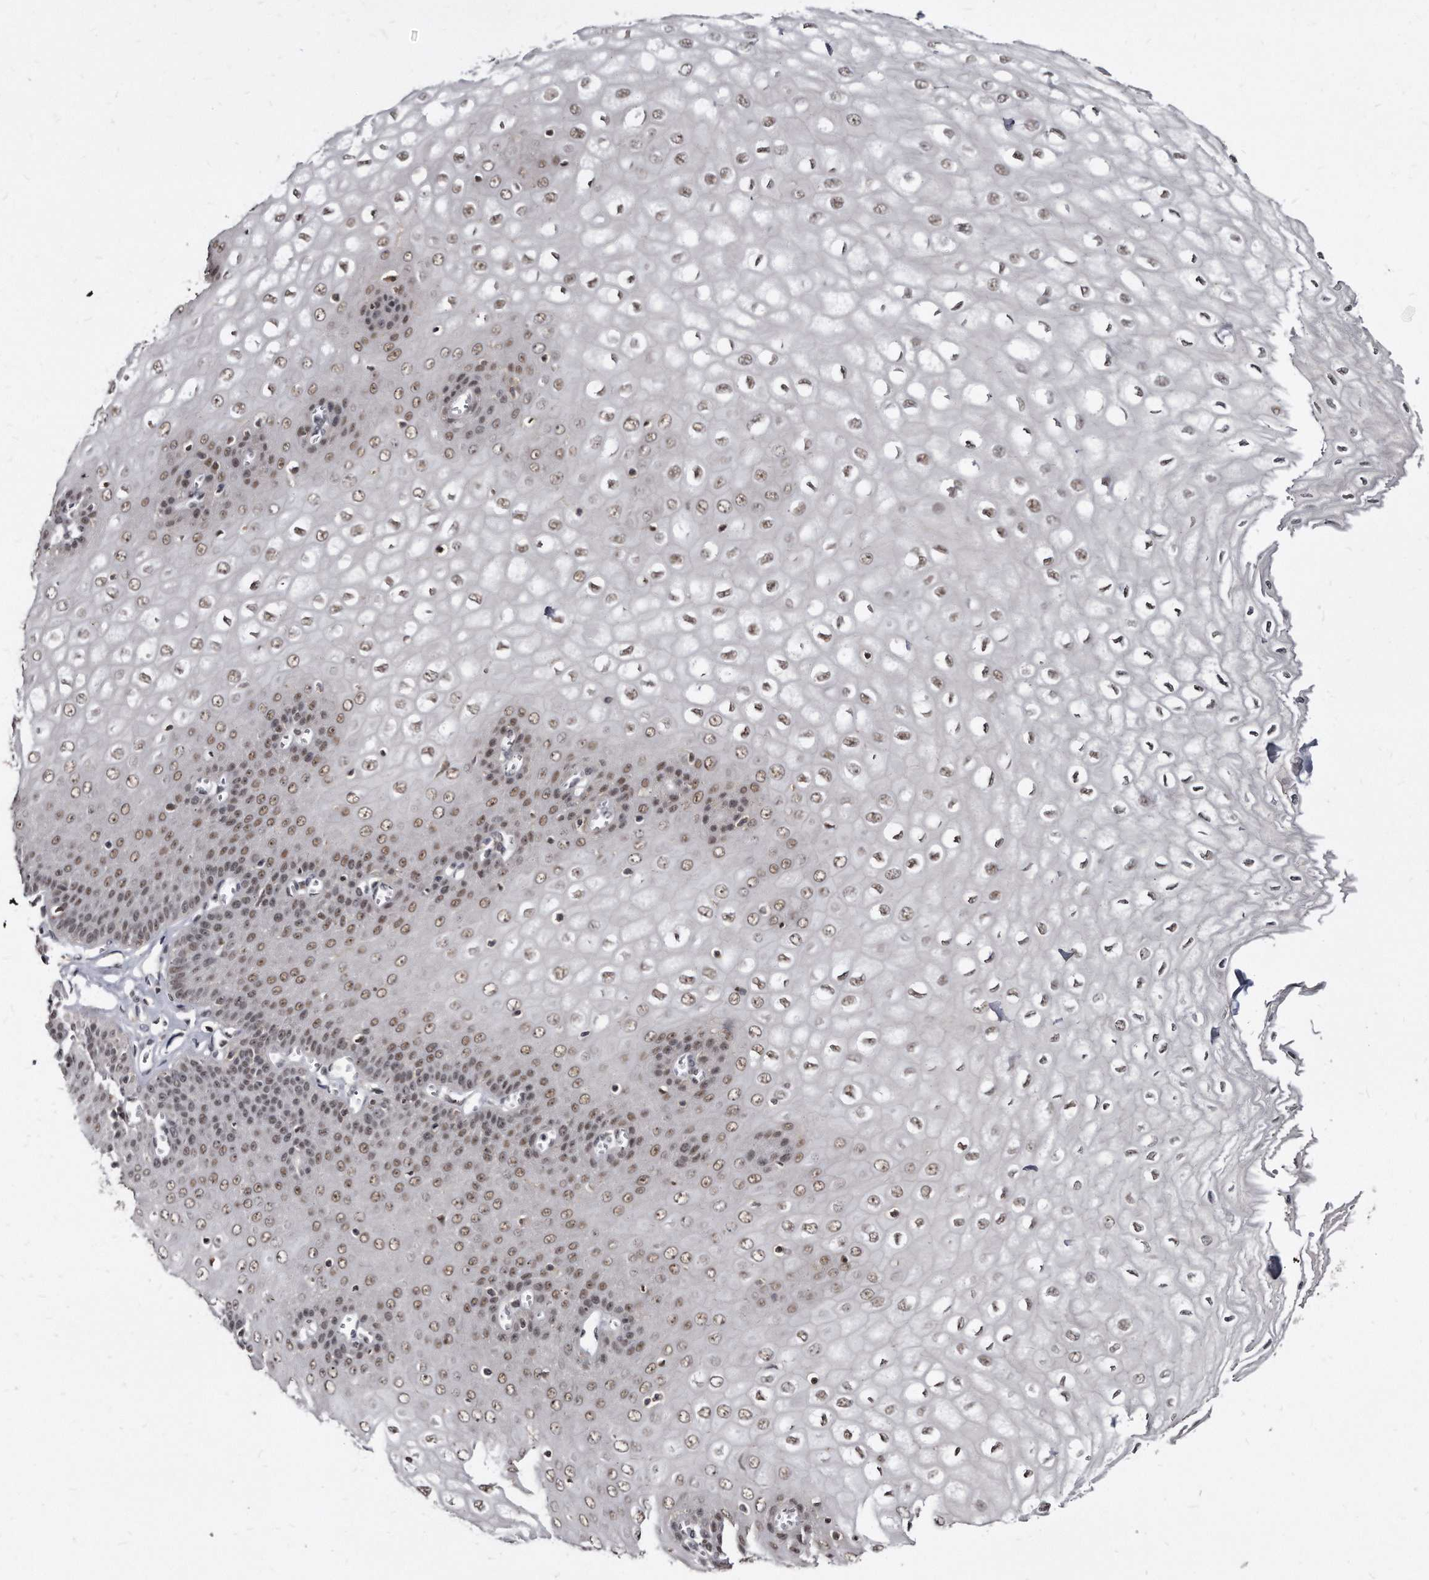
{"staining": {"intensity": "moderate", "quantity": ">75%", "location": "nuclear"}, "tissue": "esophagus", "cell_type": "Squamous epithelial cells", "image_type": "normal", "snomed": [{"axis": "morphology", "description": "Normal tissue, NOS"}, {"axis": "topography", "description": "Esophagus"}], "caption": "Brown immunohistochemical staining in unremarkable human esophagus exhibits moderate nuclear positivity in approximately >75% of squamous epithelial cells.", "gene": "KLHDC3", "patient": {"sex": "male", "age": 60}}